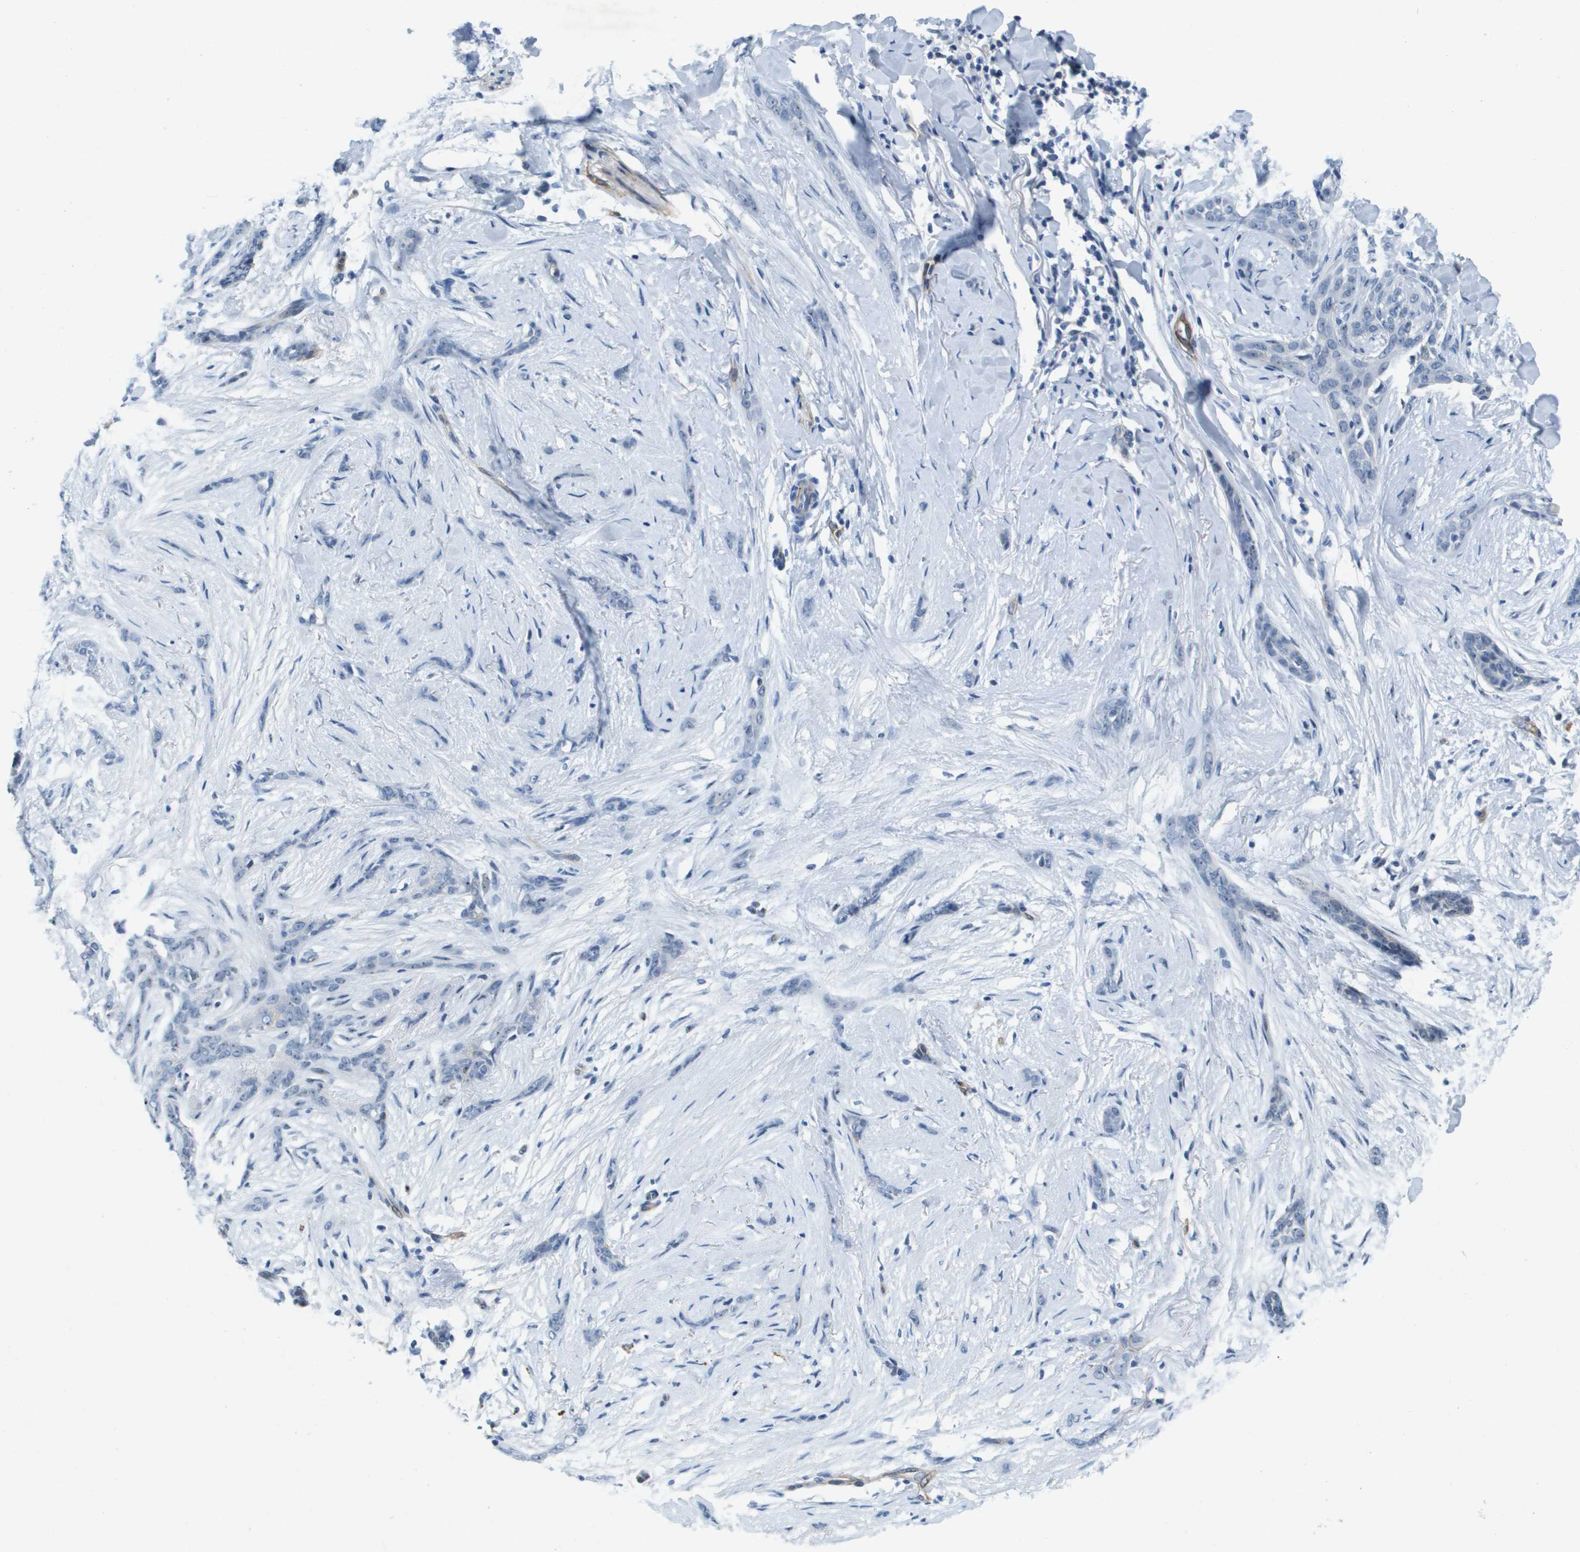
{"staining": {"intensity": "negative", "quantity": "none", "location": "none"}, "tissue": "skin cancer", "cell_type": "Tumor cells", "image_type": "cancer", "snomed": [{"axis": "morphology", "description": "Basal cell carcinoma"}, {"axis": "morphology", "description": "Adnexal tumor, benign"}, {"axis": "topography", "description": "Skin"}], "caption": "Immunohistochemical staining of basal cell carcinoma (skin) demonstrates no significant staining in tumor cells.", "gene": "ITGA6", "patient": {"sex": "female", "age": 42}}